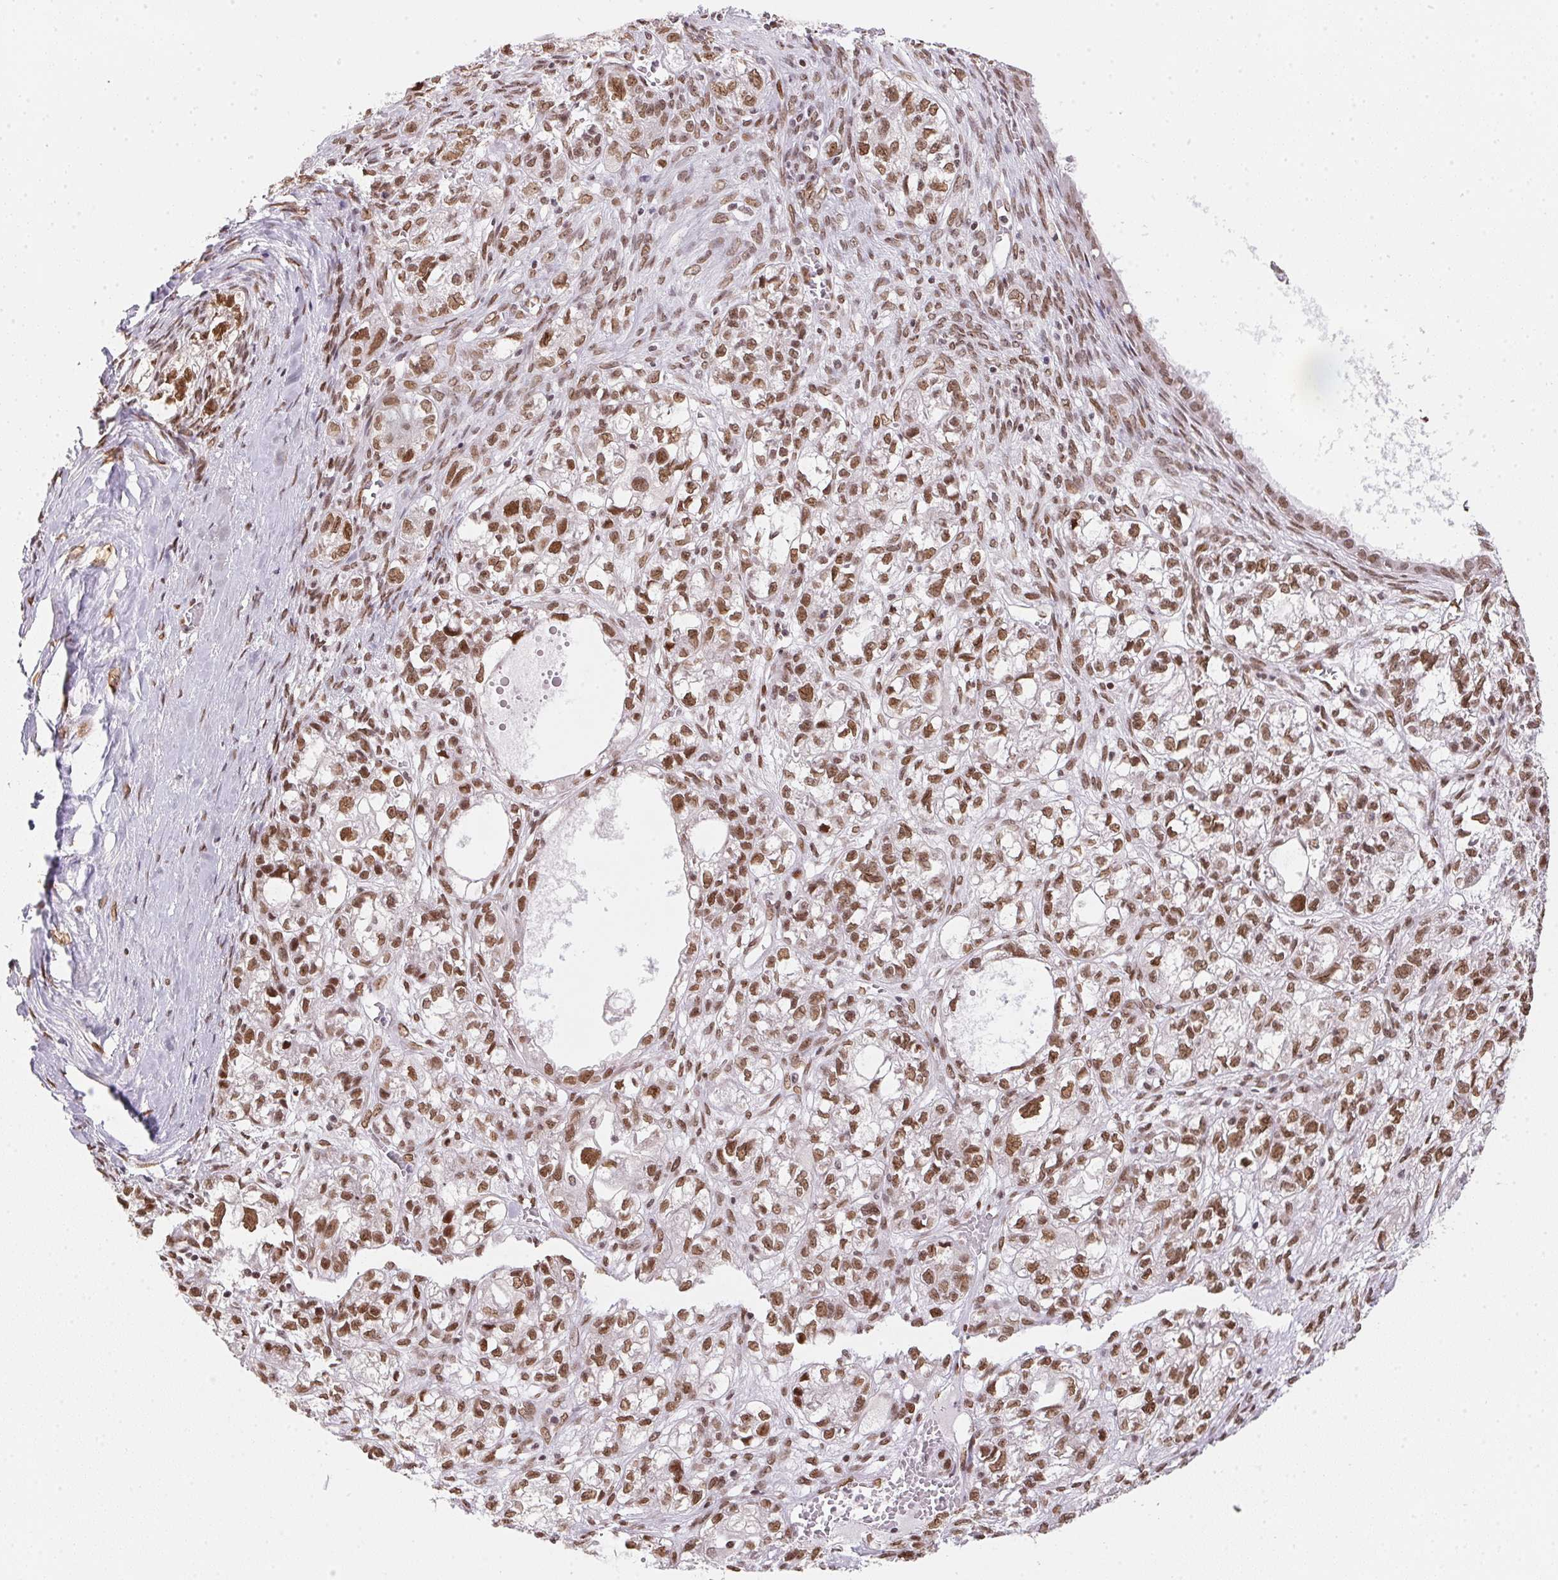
{"staining": {"intensity": "moderate", "quantity": ">75%", "location": "cytoplasmic/membranous,nuclear"}, "tissue": "ovarian cancer", "cell_type": "Tumor cells", "image_type": "cancer", "snomed": [{"axis": "morphology", "description": "Carcinoma, endometroid"}, {"axis": "topography", "description": "Ovary"}], "caption": "Approximately >75% of tumor cells in ovarian cancer (endometroid carcinoma) show moderate cytoplasmic/membranous and nuclear protein staining as visualized by brown immunohistochemical staining.", "gene": "SAP30BP", "patient": {"sex": "female", "age": 64}}